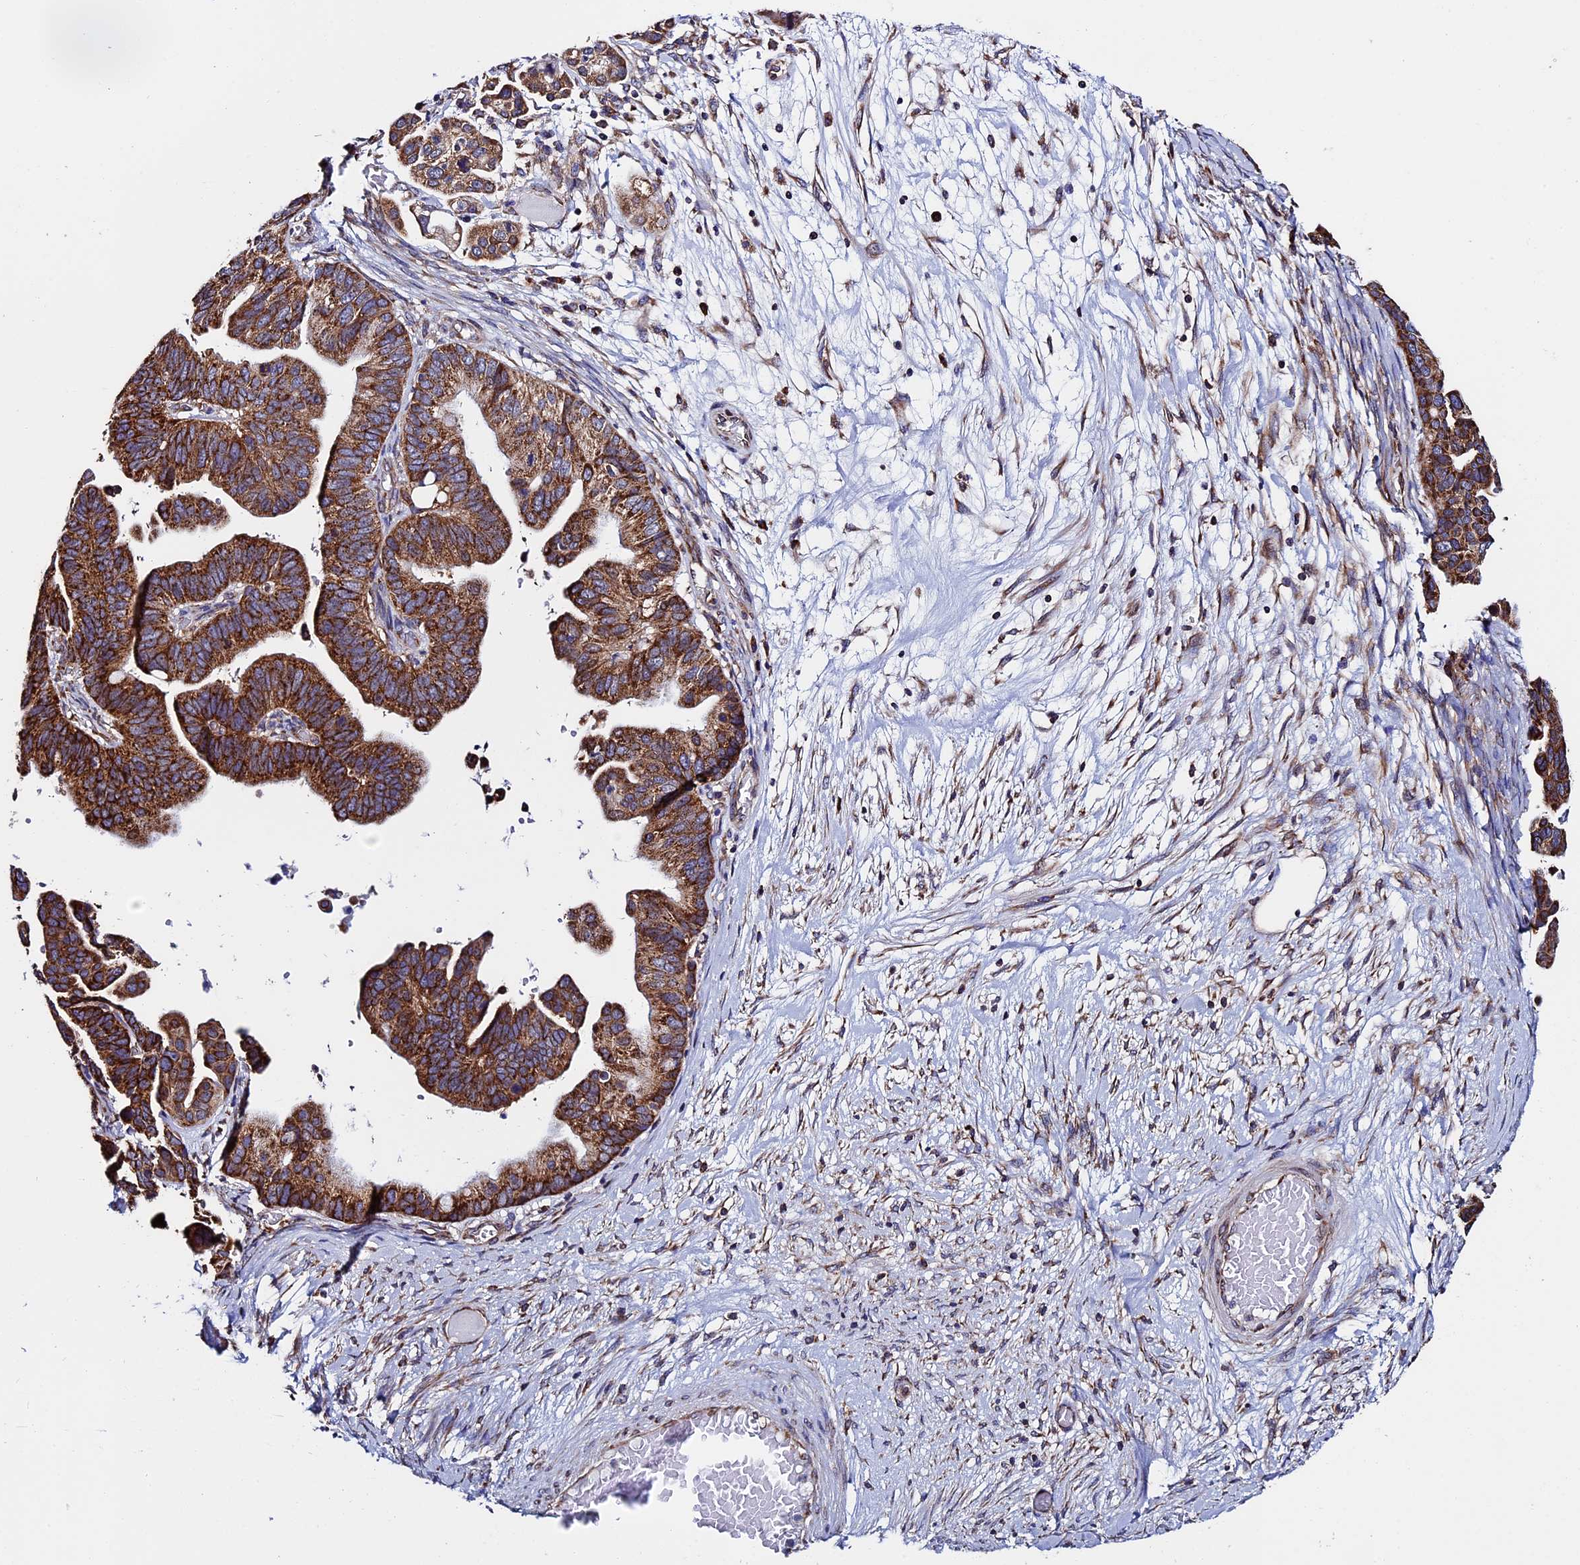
{"staining": {"intensity": "strong", "quantity": ">75%", "location": "cytoplasmic/membranous"}, "tissue": "ovarian cancer", "cell_type": "Tumor cells", "image_type": "cancer", "snomed": [{"axis": "morphology", "description": "Cystadenocarcinoma, serous, NOS"}, {"axis": "topography", "description": "Ovary"}], "caption": "A brown stain highlights strong cytoplasmic/membranous expression of a protein in ovarian serous cystadenocarcinoma tumor cells.", "gene": "SLC9A5", "patient": {"sex": "female", "age": 56}}